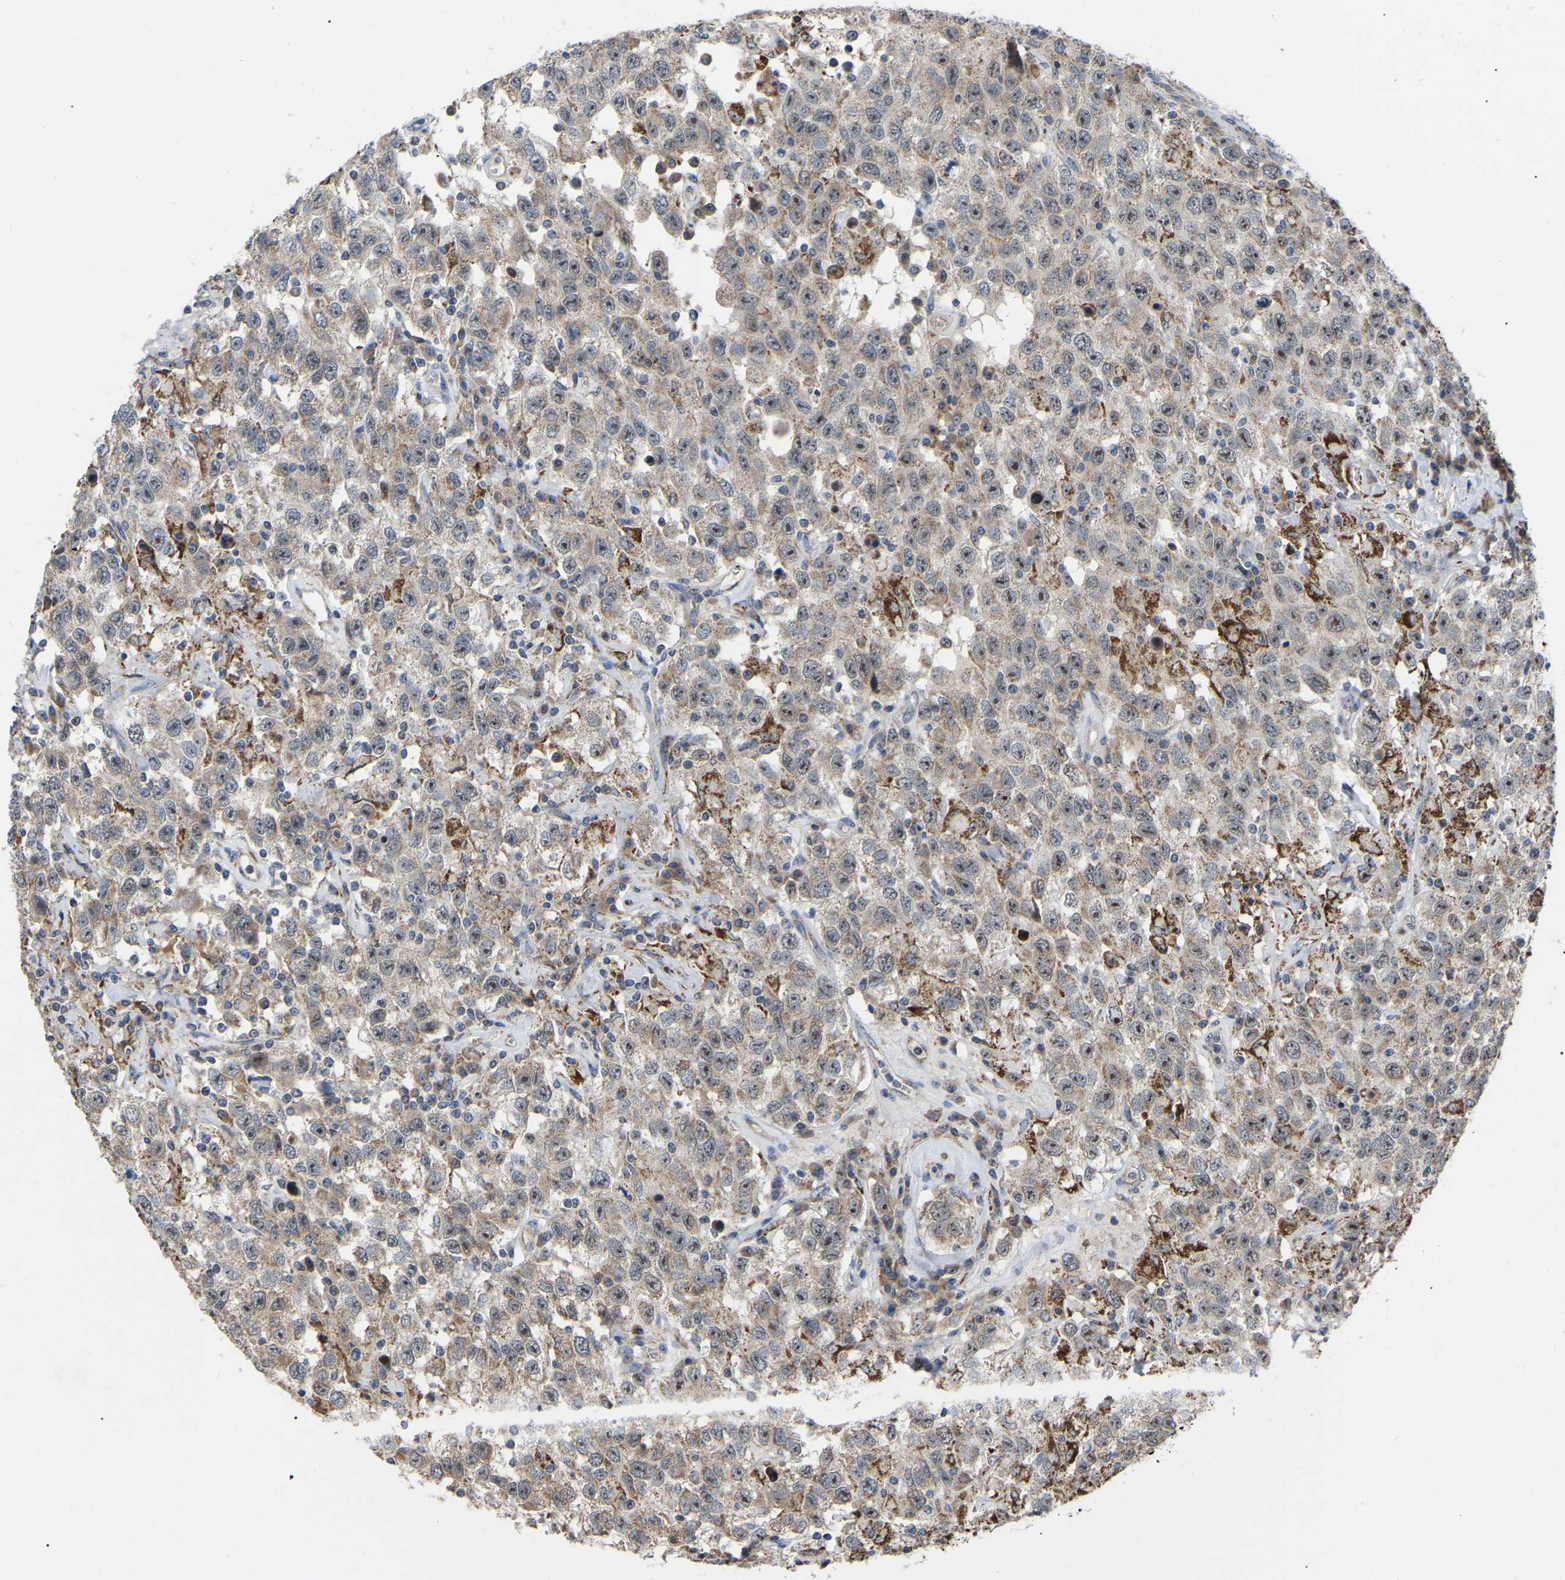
{"staining": {"intensity": "weak", "quantity": ">75%", "location": "cytoplasmic/membranous,nuclear"}, "tissue": "testis cancer", "cell_type": "Tumor cells", "image_type": "cancer", "snomed": [{"axis": "morphology", "description": "Seminoma, NOS"}, {"axis": "topography", "description": "Testis"}], "caption": "Testis seminoma tissue displays weak cytoplasmic/membranous and nuclear staining in about >75% of tumor cells", "gene": "NOP53", "patient": {"sex": "male", "age": 41}}